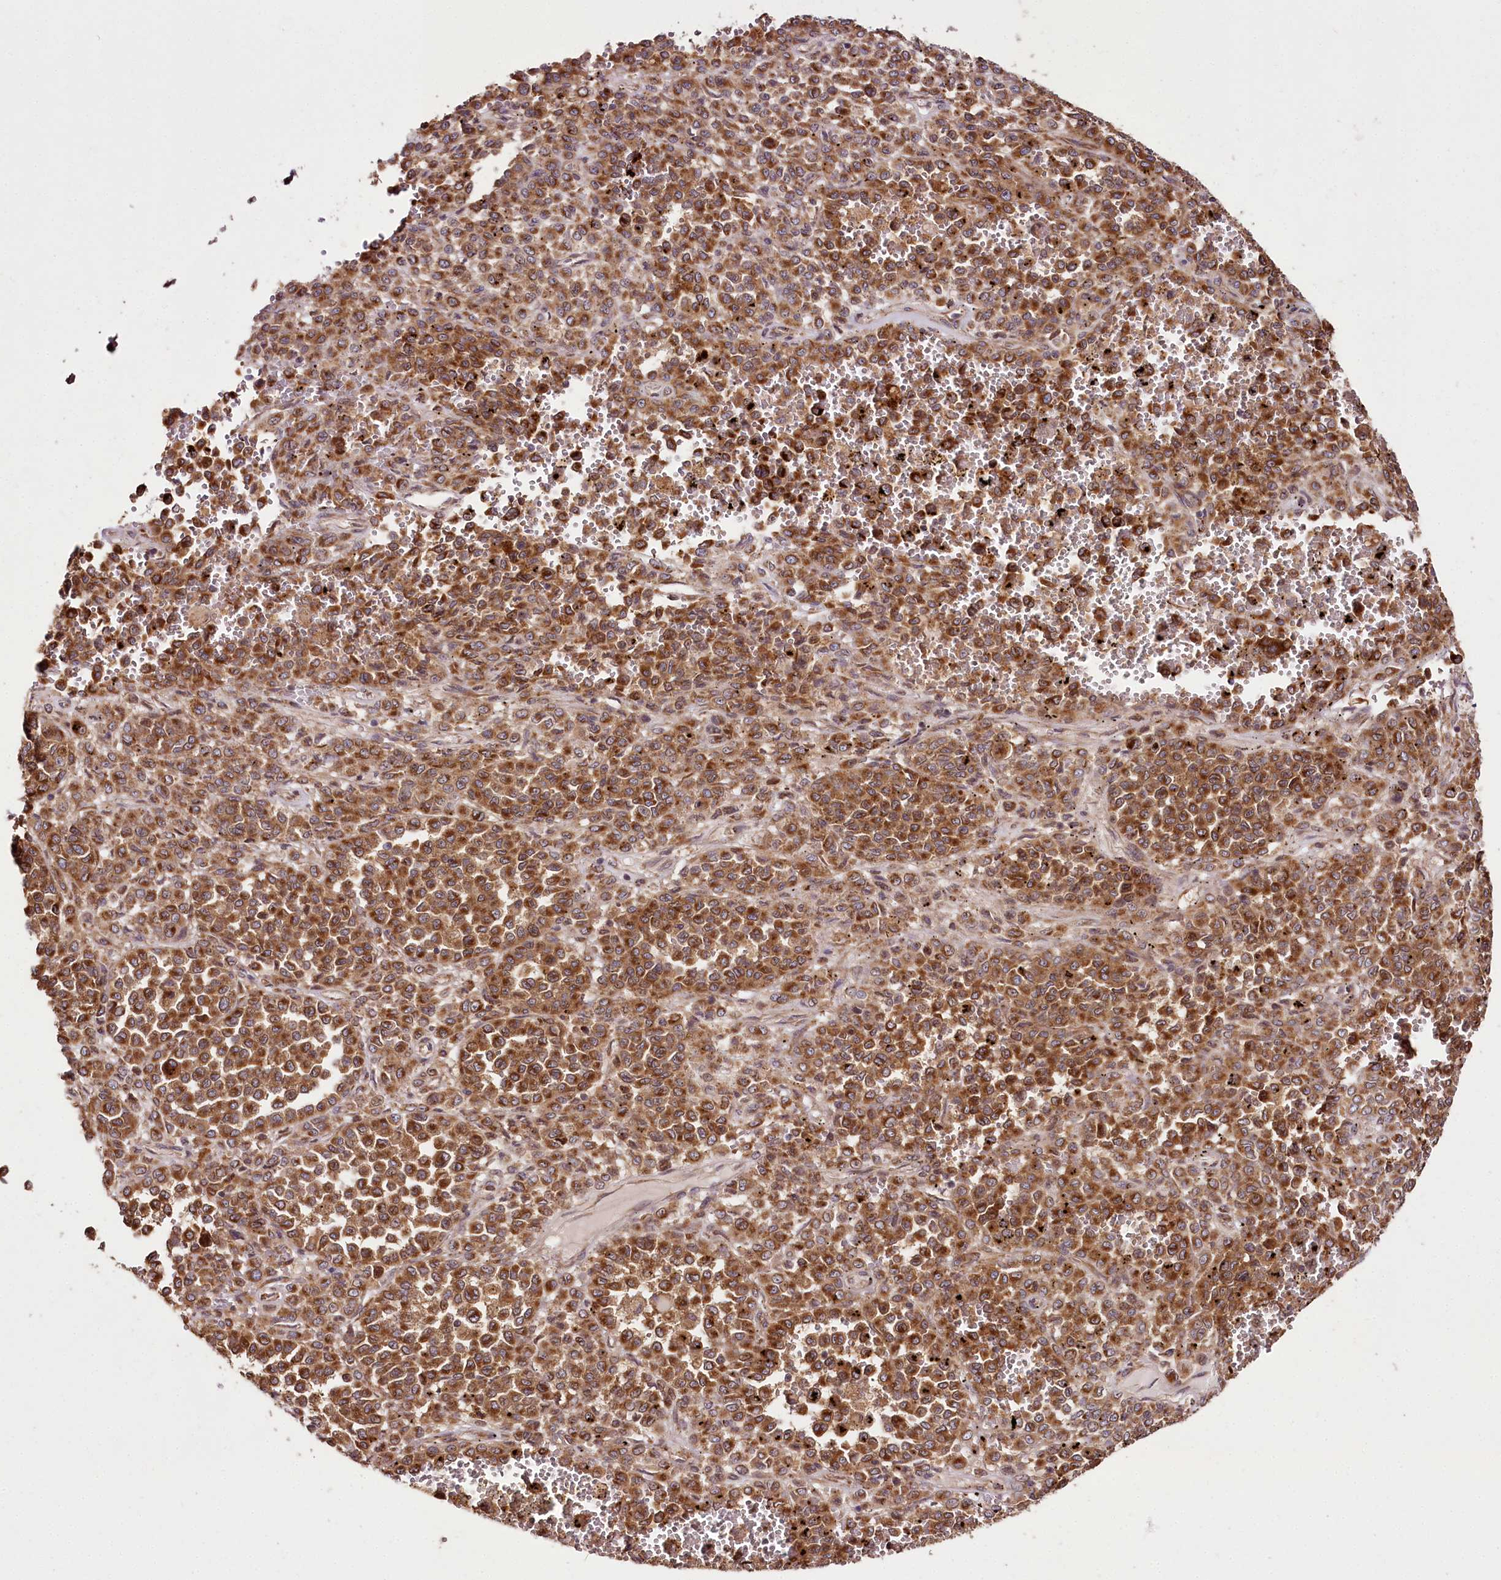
{"staining": {"intensity": "strong", "quantity": ">75%", "location": "cytoplasmic/membranous"}, "tissue": "melanoma", "cell_type": "Tumor cells", "image_type": "cancer", "snomed": [{"axis": "morphology", "description": "Malignant melanoma, Metastatic site"}, {"axis": "topography", "description": "Pancreas"}], "caption": "An immunohistochemistry (IHC) photomicrograph of neoplastic tissue is shown. Protein staining in brown highlights strong cytoplasmic/membranous positivity in melanoma within tumor cells.", "gene": "RAB7A", "patient": {"sex": "female", "age": 30}}